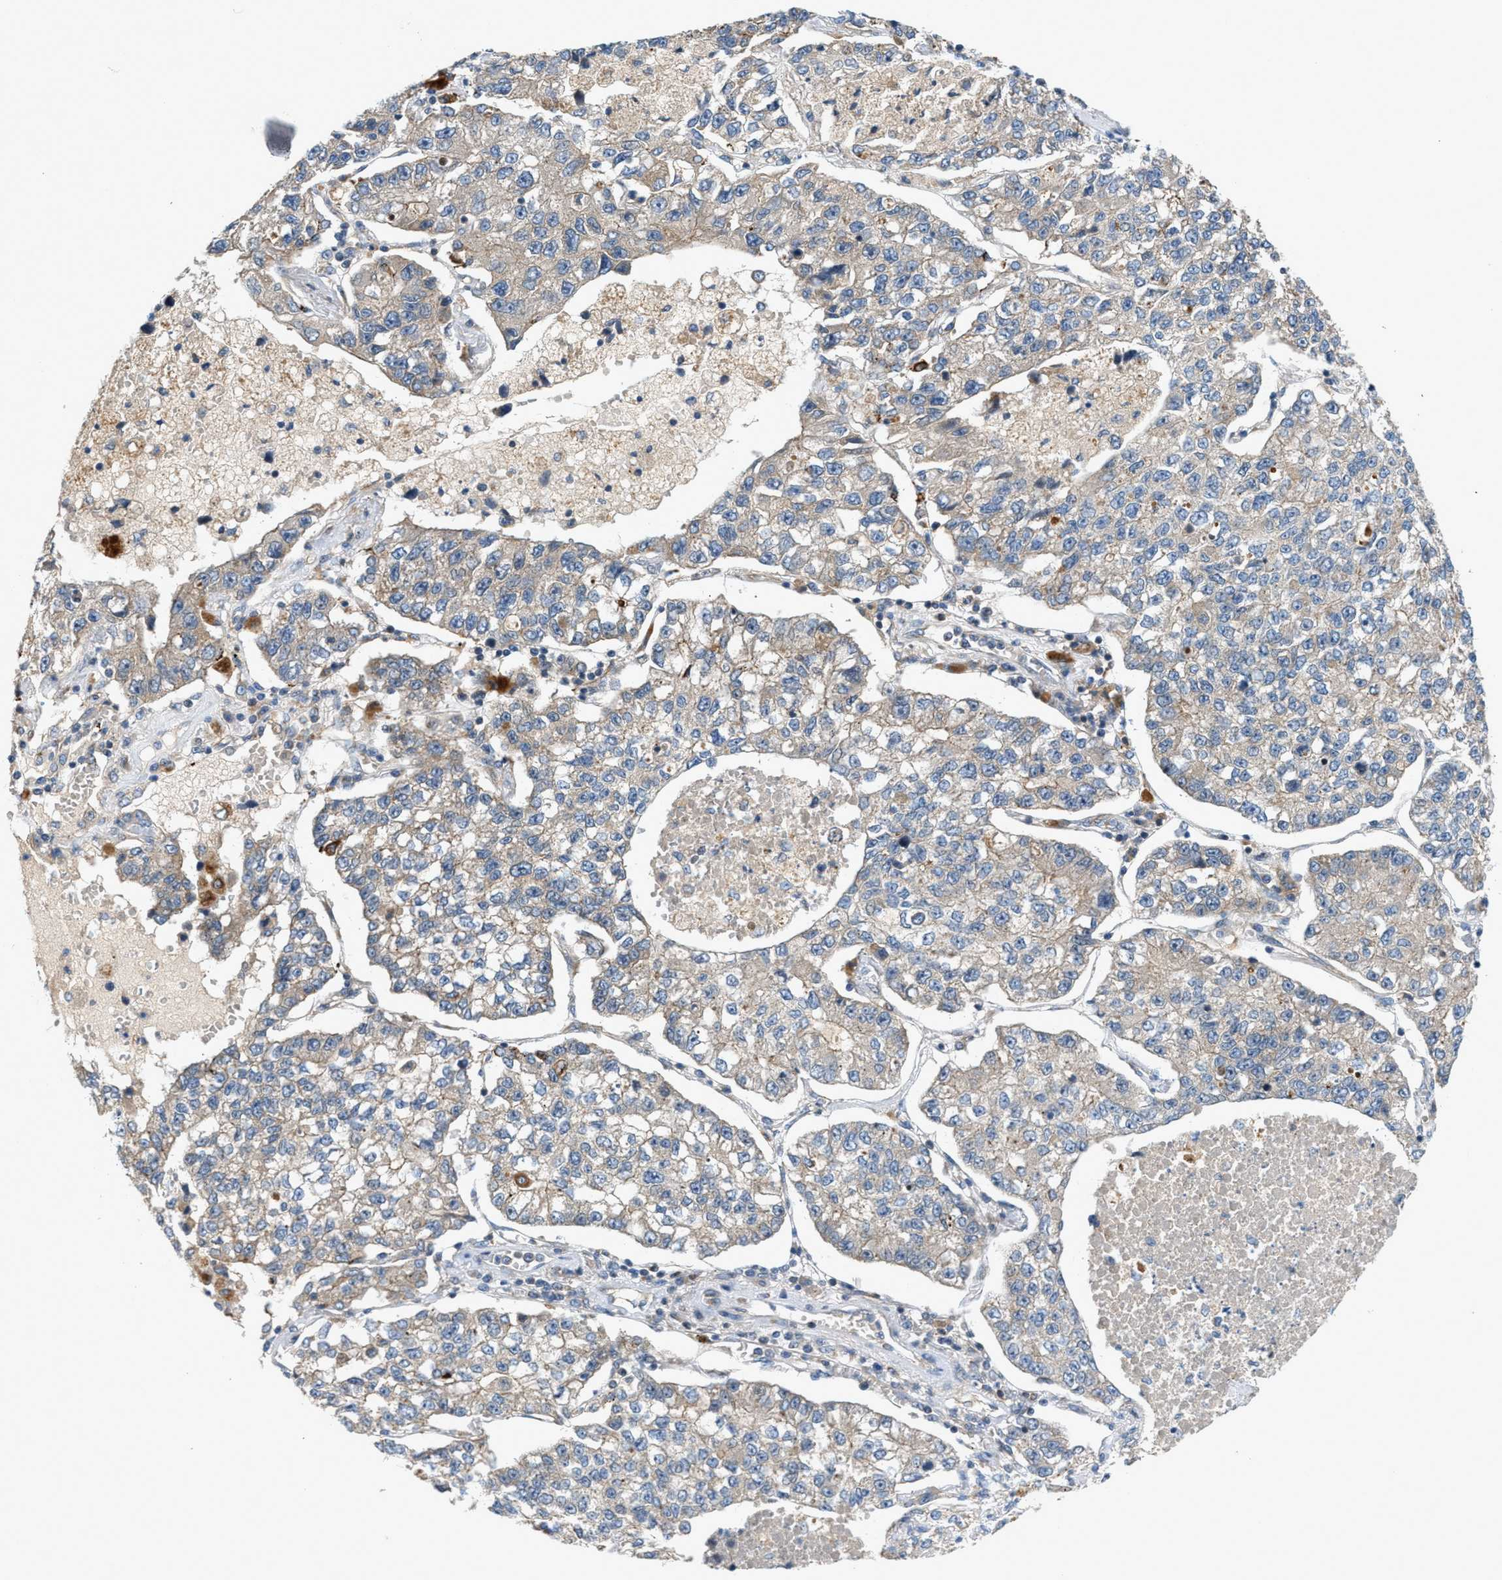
{"staining": {"intensity": "weak", "quantity": "25%-75%", "location": "cytoplasmic/membranous"}, "tissue": "lung cancer", "cell_type": "Tumor cells", "image_type": "cancer", "snomed": [{"axis": "morphology", "description": "Adenocarcinoma, NOS"}, {"axis": "topography", "description": "Lung"}], "caption": "Lung cancer (adenocarcinoma) stained for a protein (brown) shows weak cytoplasmic/membranous positive expression in about 25%-75% of tumor cells.", "gene": "CYB5D1", "patient": {"sex": "male", "age": 49}}